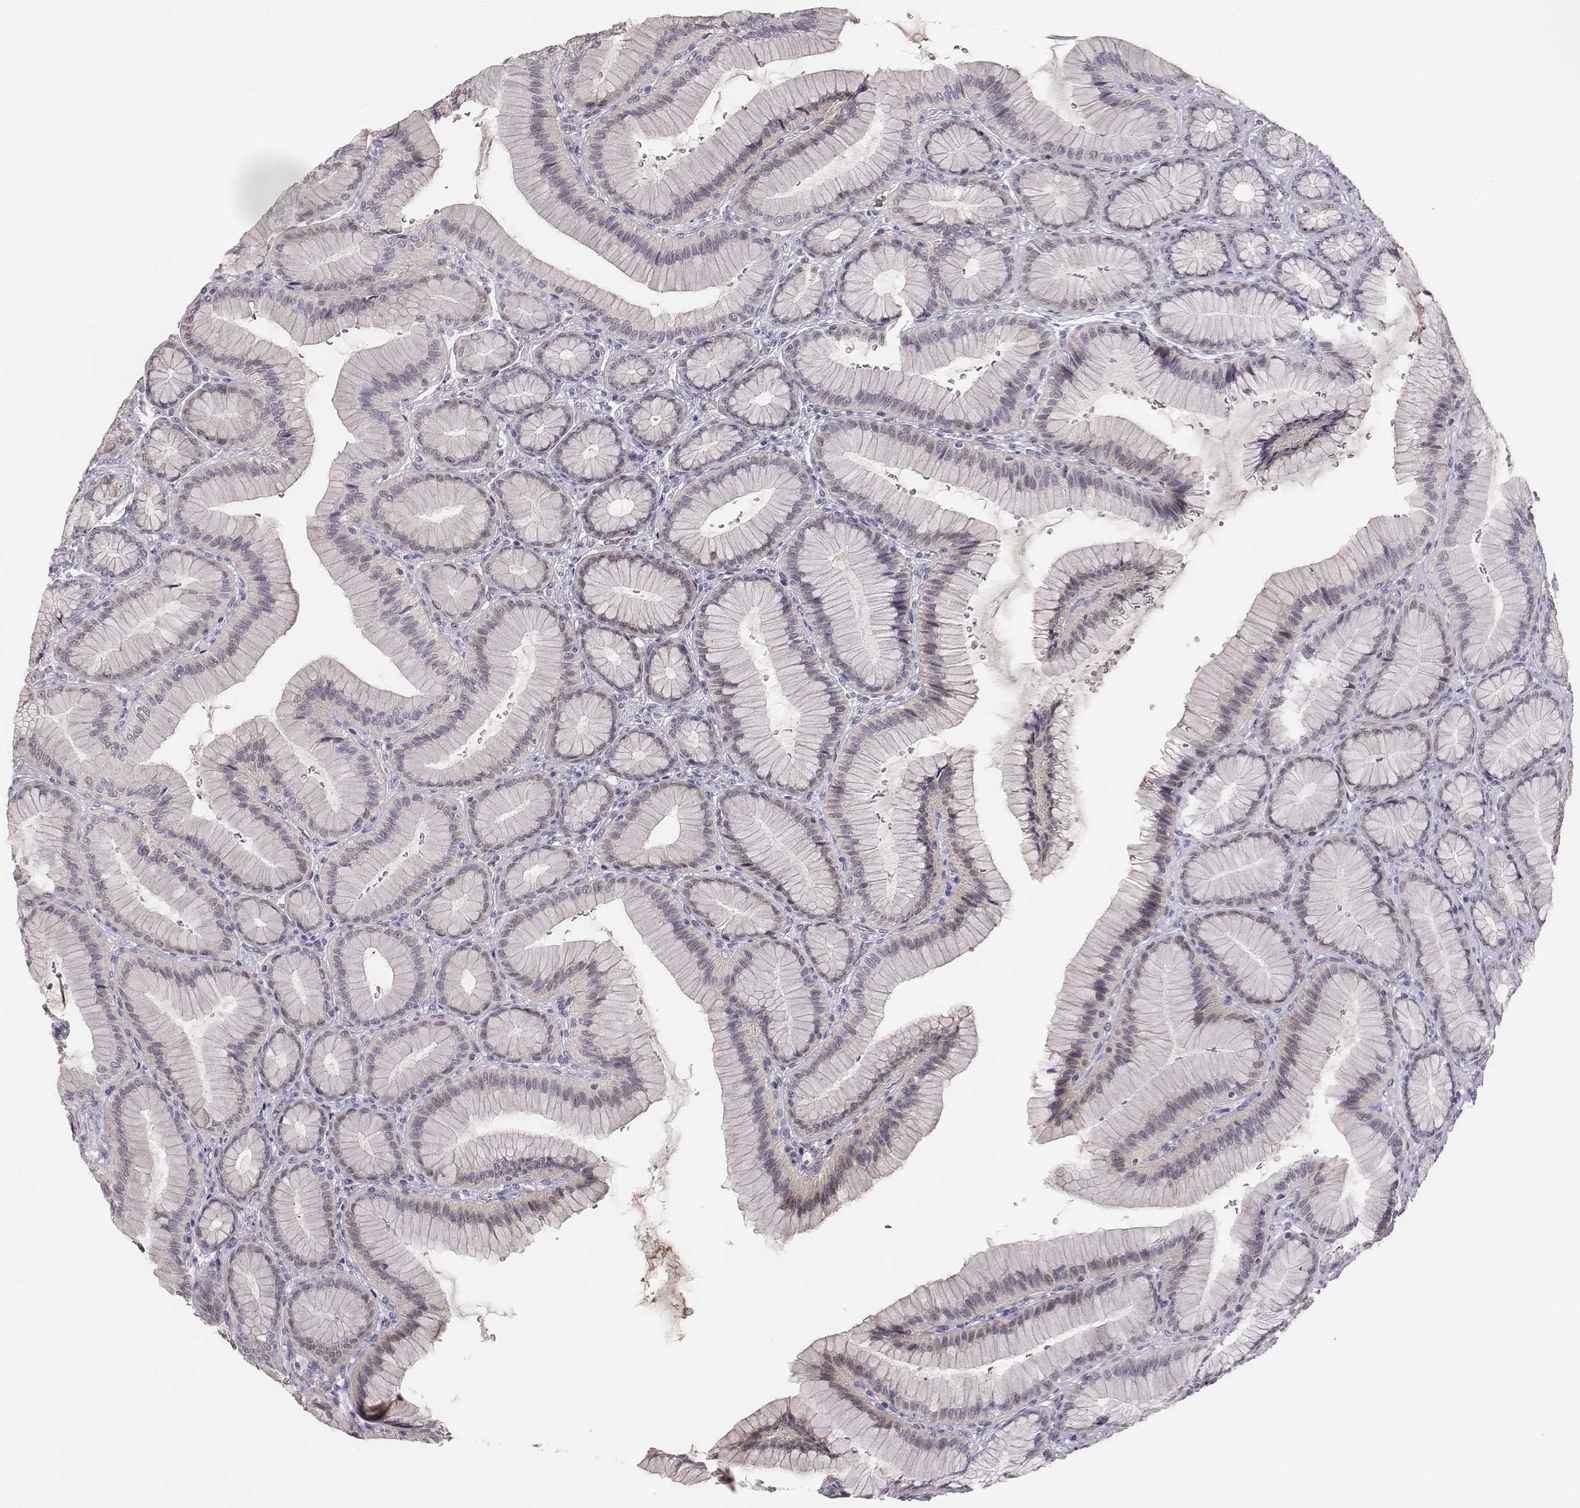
{"staining": {"intensity": "moderate", "quantity": "<25%", "location": "nuclear"}, "tissue": "stomach", "cell_type": "Glandular cells", "image_type": "normal", "snomed": [{"axis": "morphology", "description": "Normal tissue, NOS"}, {"axis": "morphology", "description": "Adenocarcinoma, NOS"}, {"axis": "morphology", "description": "Adenocarcinoma, High grade"}, {"axis": "topography", "description": "Stomach, upper"}, {"axis": "topography", "description": "Stomach"}], "caption": "Protein positivity by immunohistochemistry displays moderate nuclear expression in about <25% of glandular cells in normal stomach. (IHC, brightfield microscopy, high magnification).", "gene": "NIFK", "patient": {"sex": "female", "age": 65}}